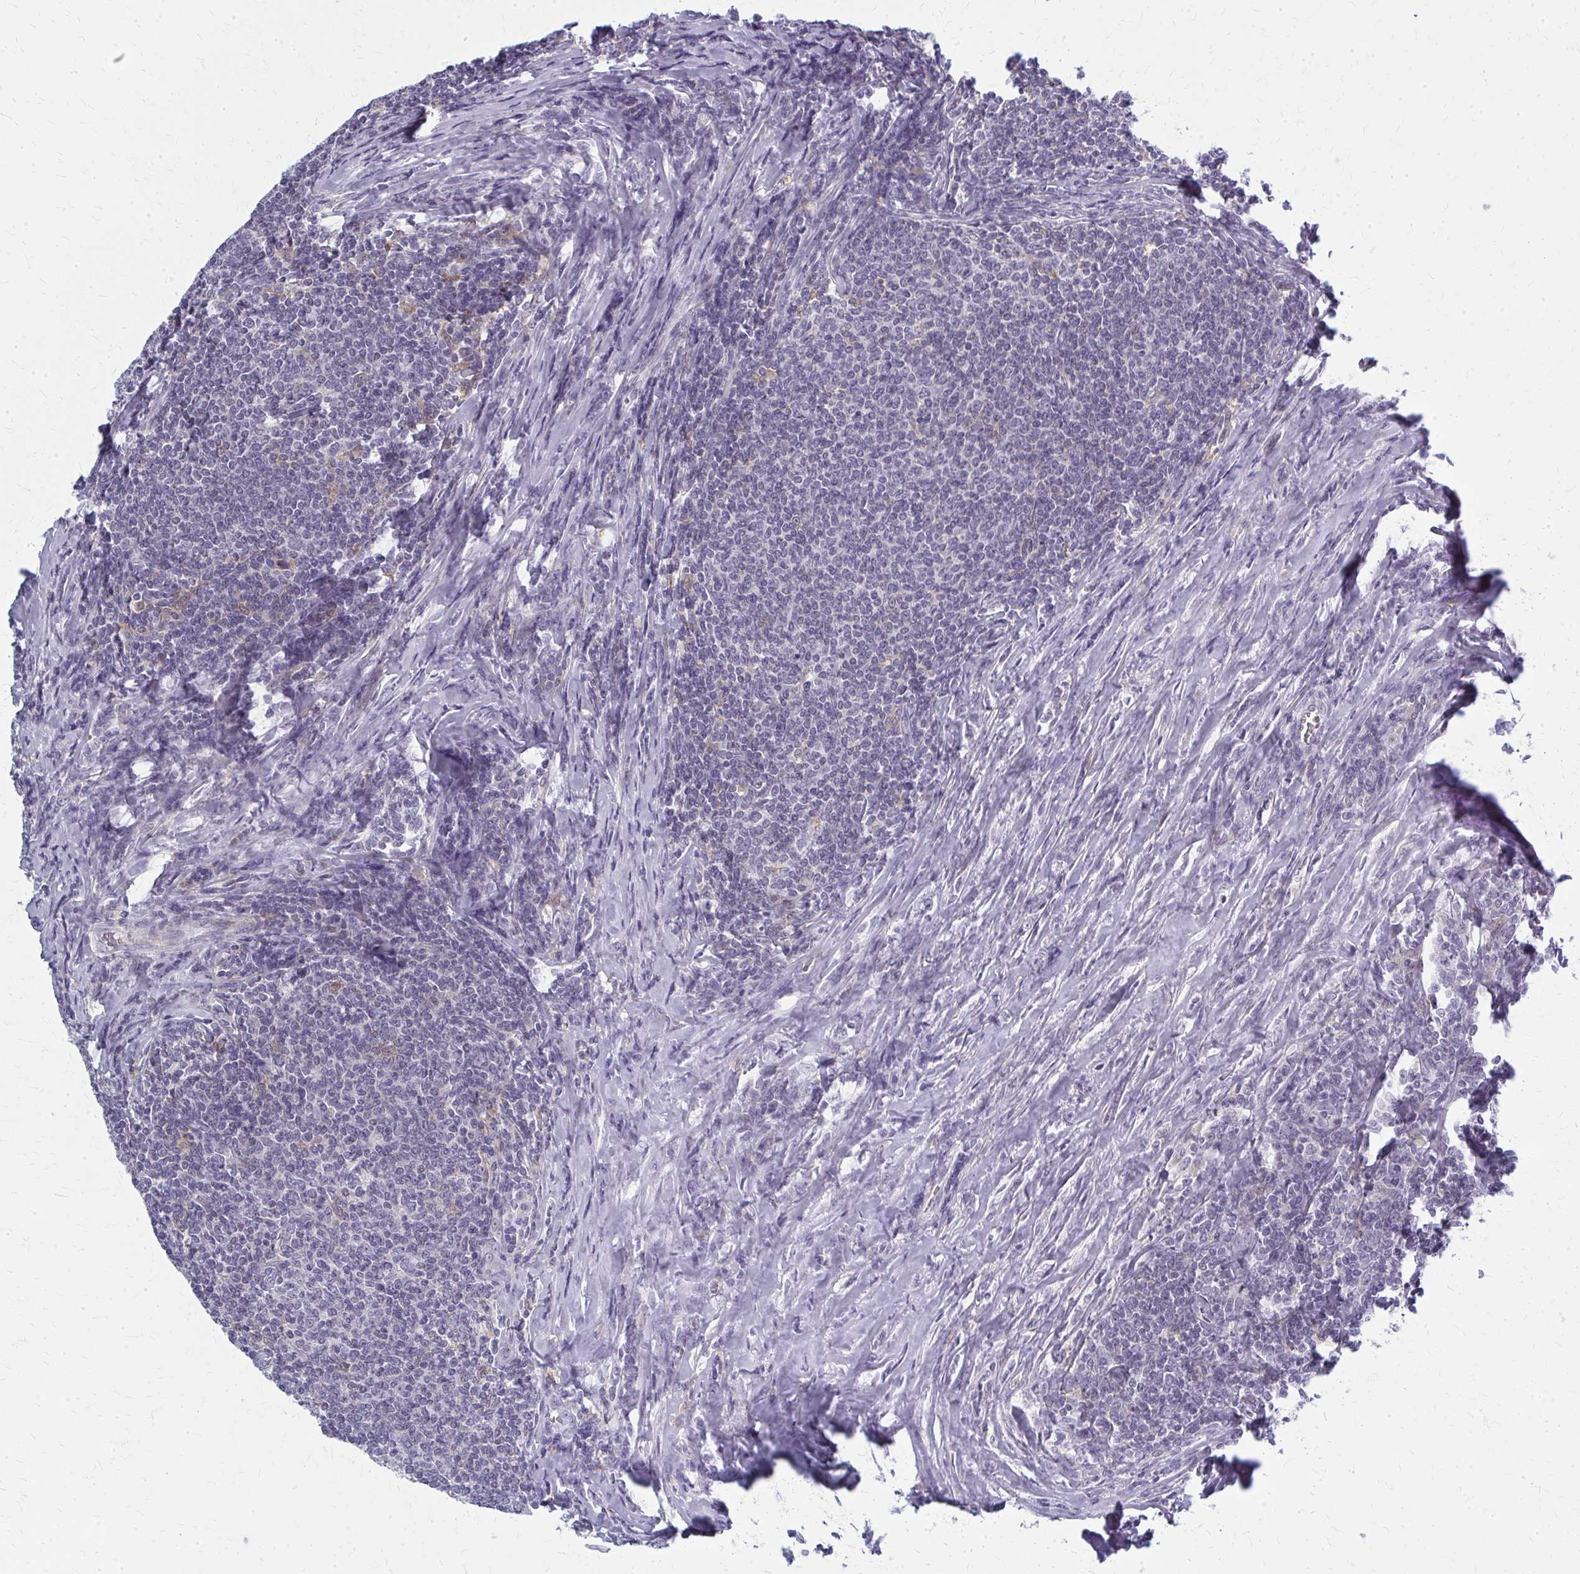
{"staining": {"intensity": "negative", "quantity": "none", "location": "none"}, "tissue": "lymphoma", "cell_type": "Tumor cells", "image_type": "cancer", "snomed": [{"axis": "morphology", "description": "Malignant lymphoma, non-Hodgkin's type, Low grade"}, {"axis": "topography", "description": "Lymph node"}], "caption": "Histopathology image shows no significant protein positivity in tumor cells of lymphoma.", "gene": "CASQ2", "patient": {"sex": "male", "age": 52}}